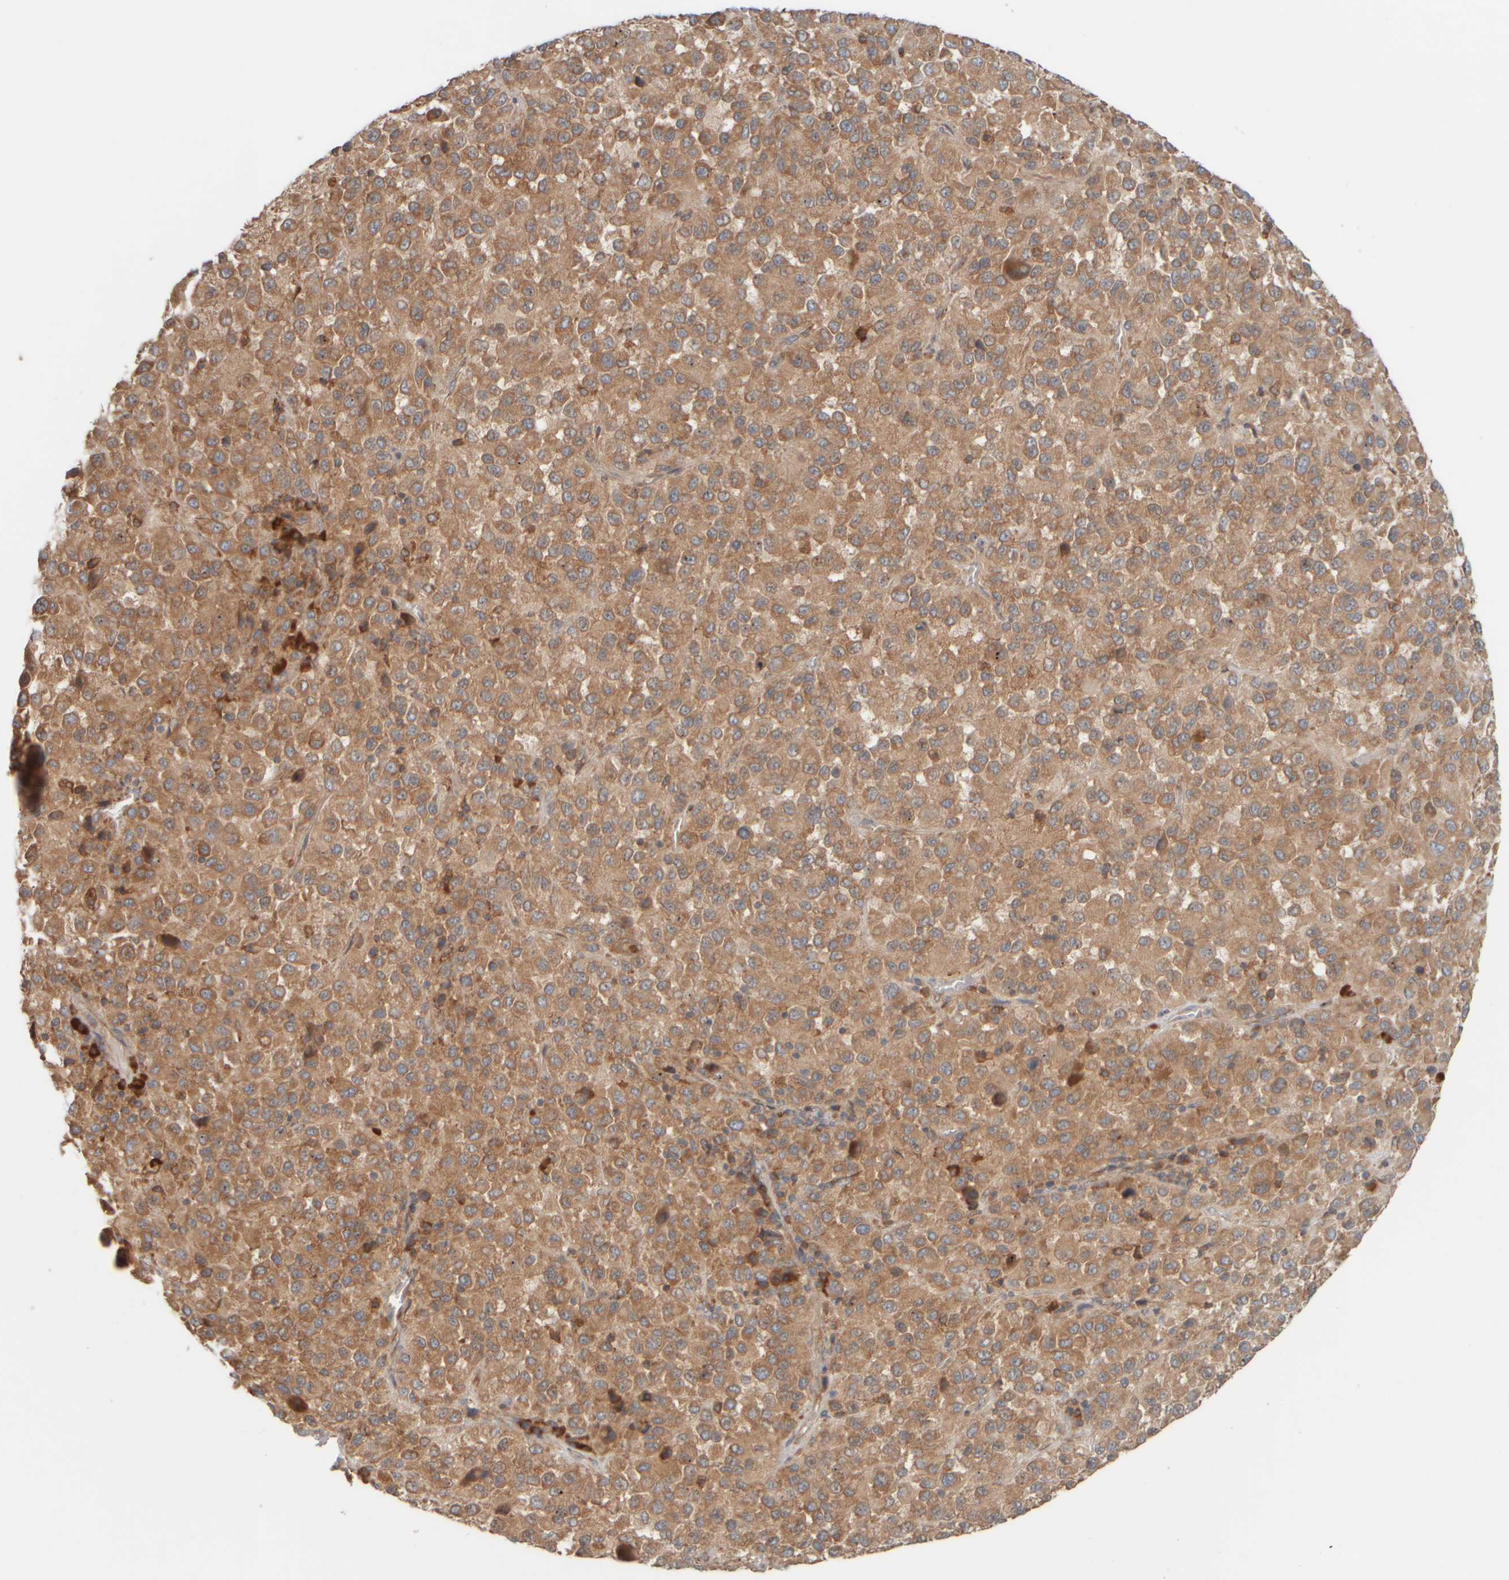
{"staining": {"intensity": "moderate", "quantity": ">75%", "location": "cytoplasmic/membranous"}, "tissue": "melanoma", "cell_type": "Tumor cells", "image_type": "cancer", "snomed": [{"axis": "morphology", "description": "Malignant melanoma, Metastatic site"}, {"axis": "topography", "description": "Lung"}], "caption": "Melanoma stained for a protein (brown) reveals moderate cytoplasmic/membranous positive positivity in about >75% of tumor cells.", "gene": "EIF2B3", "patient": {"sex": "male", "age": 64}}